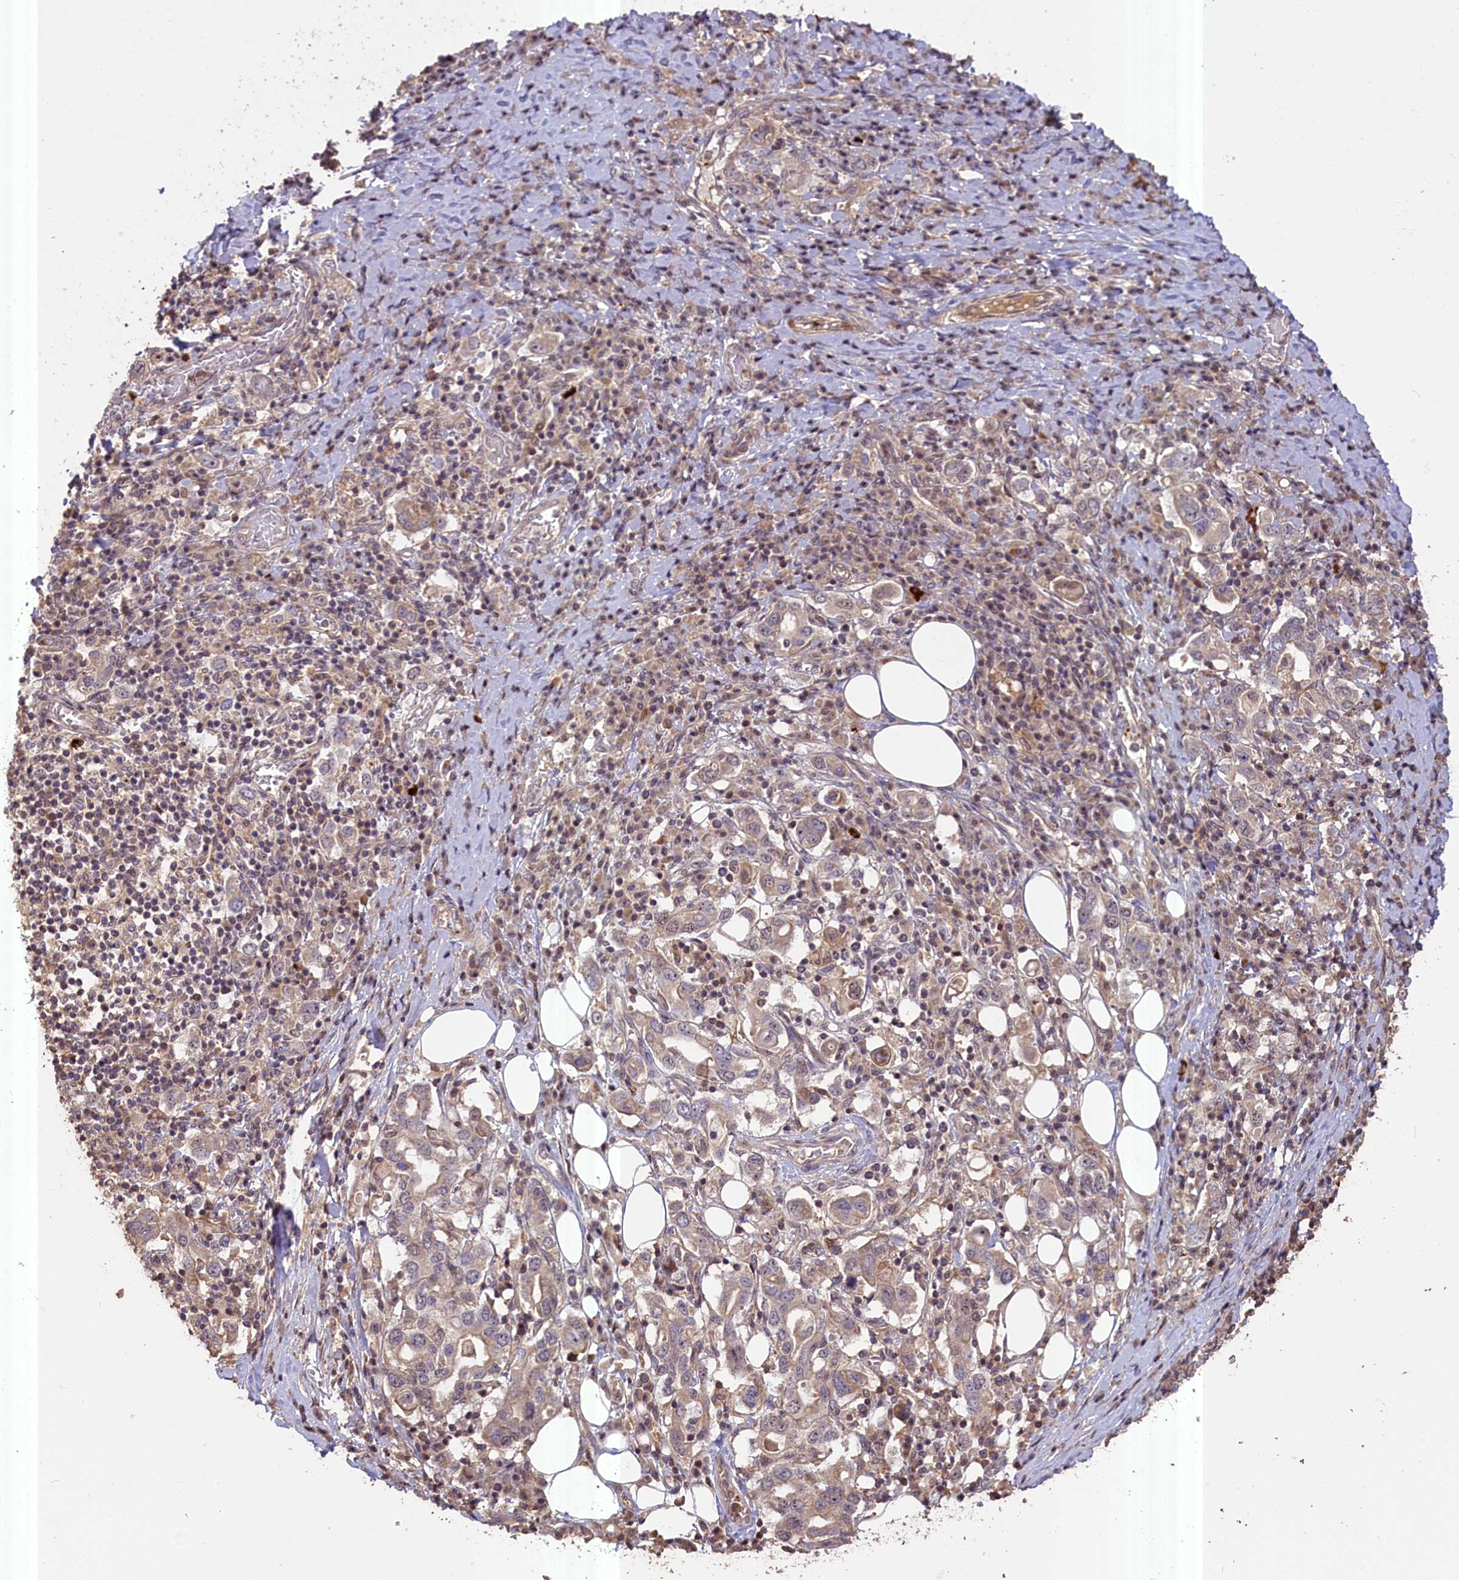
{"staining": {"intensity": "weak", "quantity": ">75%", "location": "cytoplasmic/membranous"}, "tissue": "stomach cancer", "cell_type": "Tumor cells", "image_type": "cancer", "snomed": [{"axis": "morphology", "description": "Adenocarcinoma, NOS"}, {"axis": "topography", "description": "Stomach, upper"}, {"axis": "topography", "description": "Stomach"}], "caption": "A low amount of weak cytoplasmic/membranous staining is present in approximately >75% of tumor cells in stomach cancer (adenocarcinoma) tissue.", "gene": "FUZ", "patient": {"sex": "male", "age": 62}}